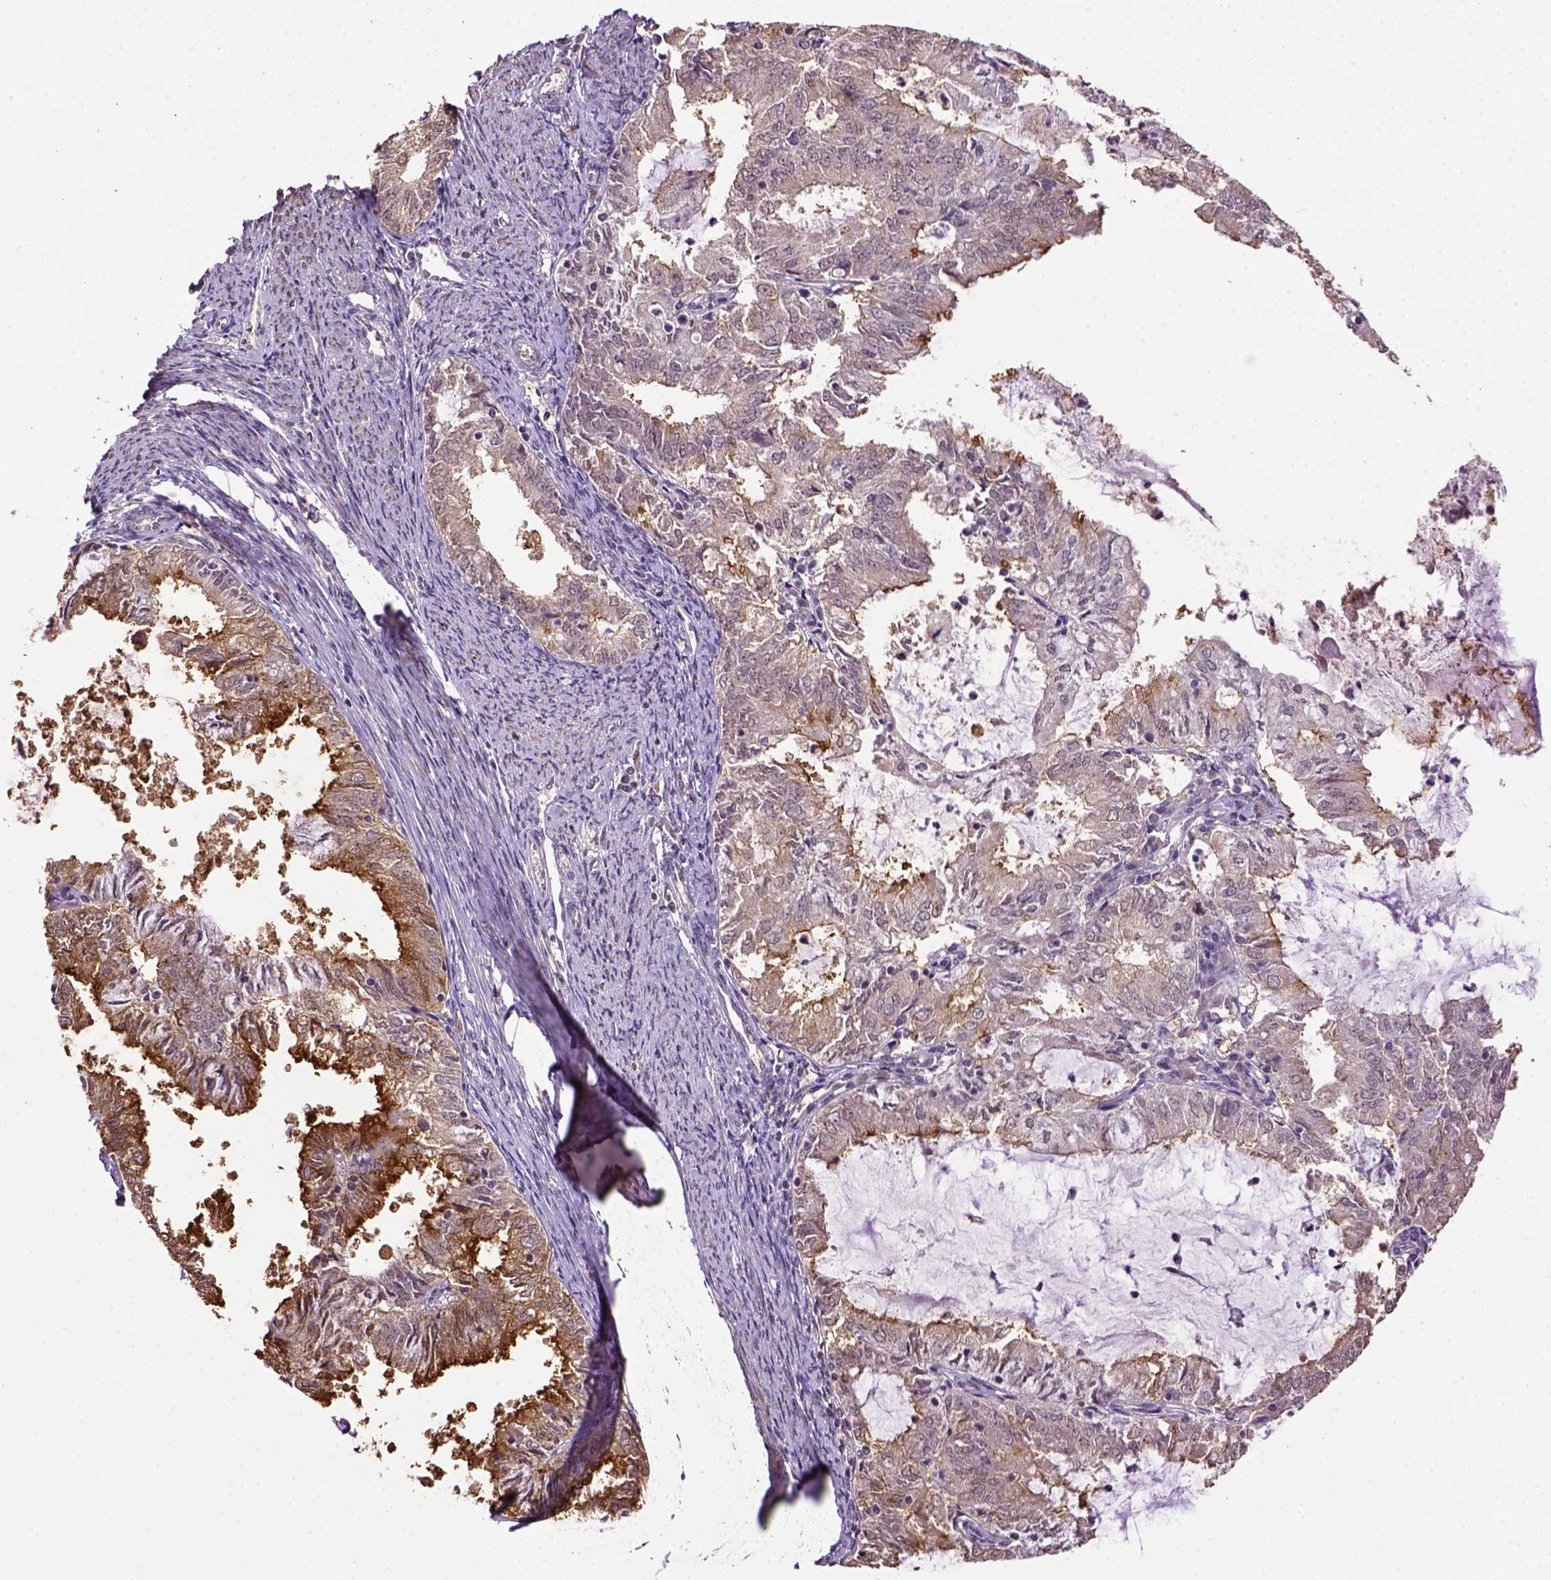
{"staining": {"intensity": "moderate", "quantity": "<25%", "location": "cytoplasmic/membranous"}, "tissue": "endometrial cancer", "cell_type": "Tumor cells", "image_type": "cancer", "snomed": [{"axis": "morphology", "description": "Adenocarcinoma, NOS"}, {"axis": "topography", "description": "Endometrium"}], "caption": "IHC (DAB (3,3'-diaminobenzidine)) staining of human endometrial adenocarcinoma exhibits moderate cytoplasmic/membranous protein expression in about <25% of tumor cells. (Stains: DAB (3,3'-diaminobenzidine) in brown, nuclei in blue, Microscopy: brightfield microscopy at high magnification).", "gene": "WDR17", "patient": {"sex": "female", "age": 57}}